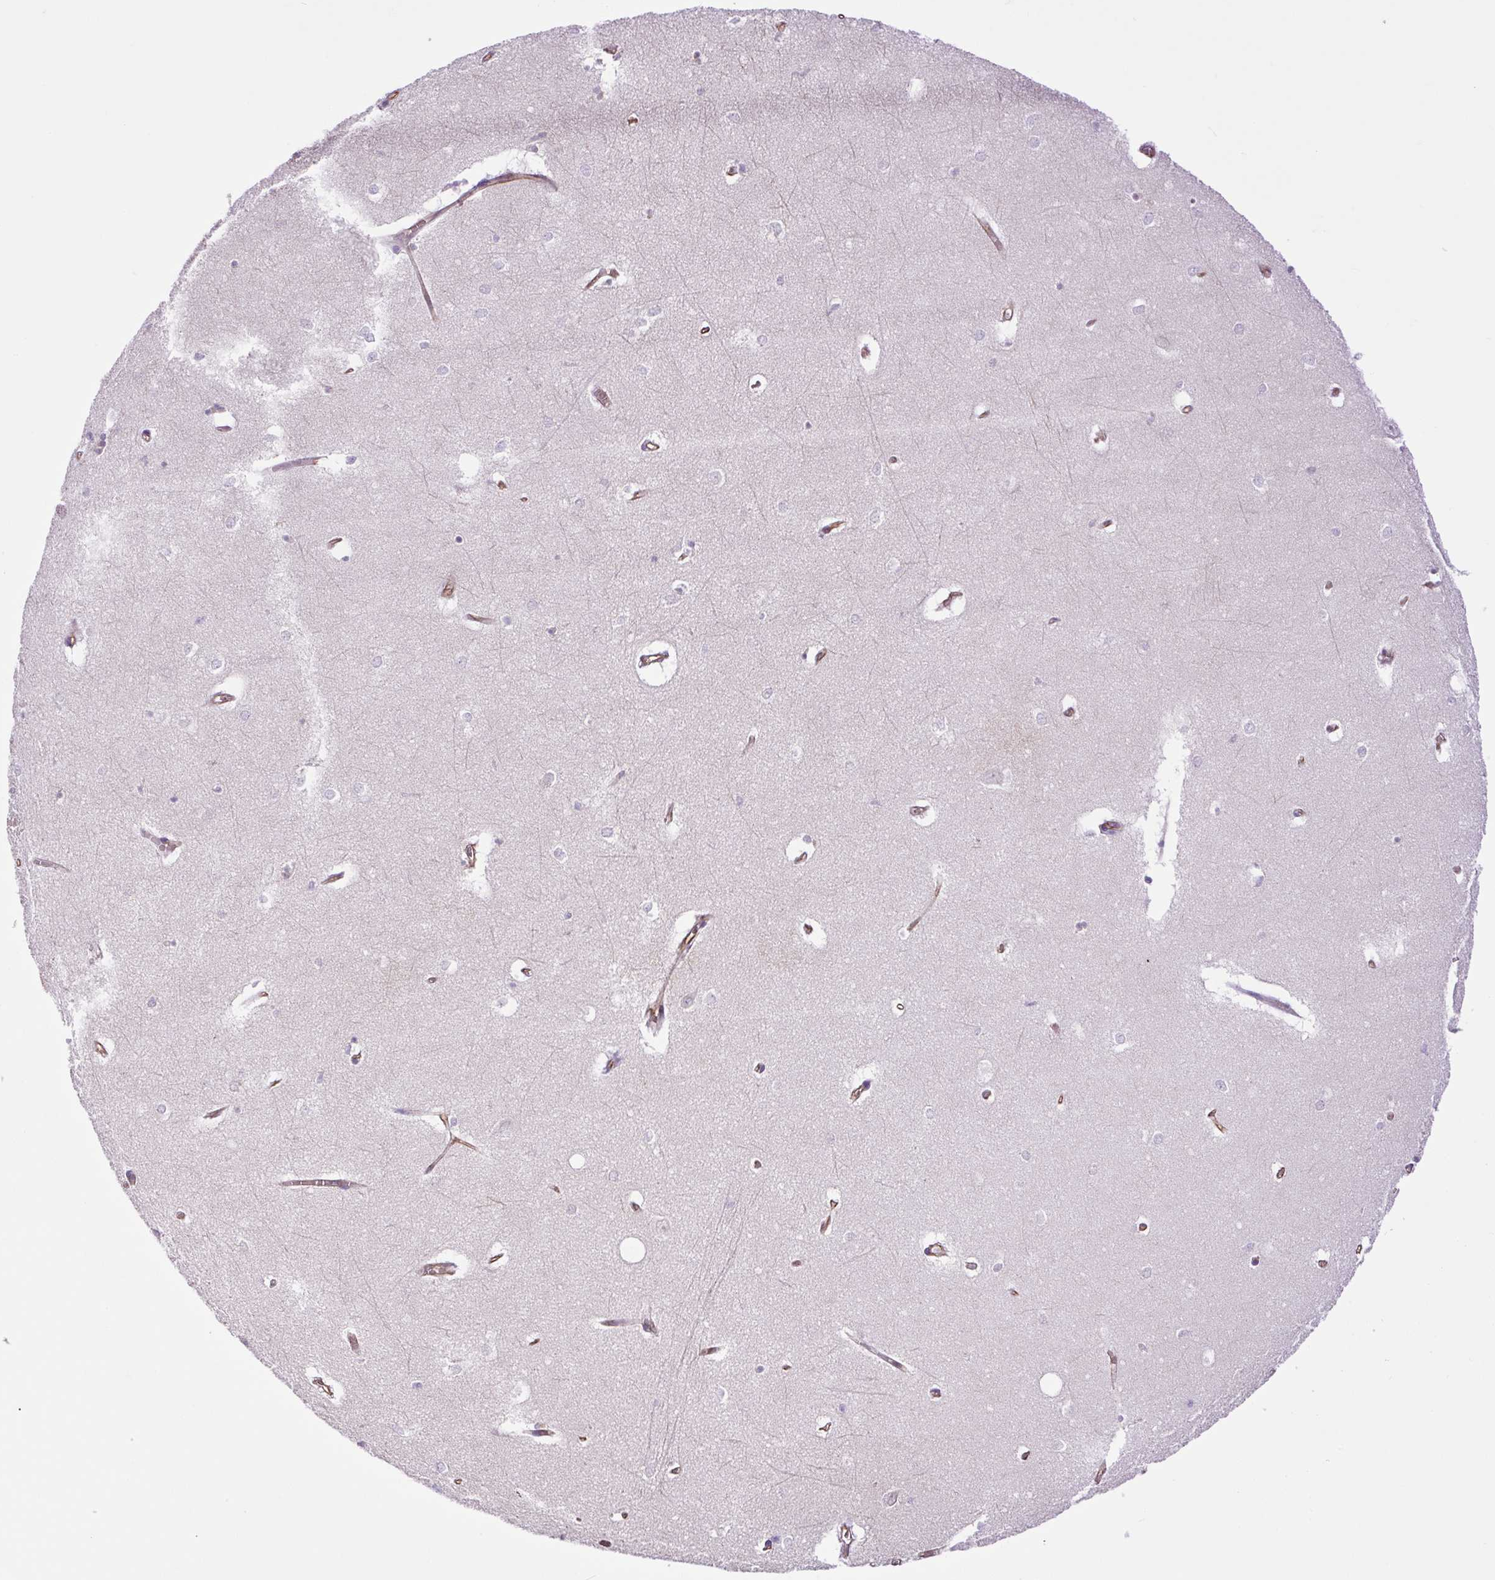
{"staining": {"intensity": "negative", "quantity": "none", "location": "none"}, "tissue": "hippocampus", "cell_type": "Glial cells", "image_type": "normal", "snomed": [{"axis": "morphology", "description": "Normal tissue, NOS"}, {"axis": "topography", "description": "Hippocampus"}], "caption": "Glial cells show no significant positivity in normal hippocampus. (Stains: DAB IHC with hematoxylin counter stain, Microscopy: brightfield microscopy at high magnification).", "gene": "MYO5C", "patient": {"sex": "female", "age": 64}}